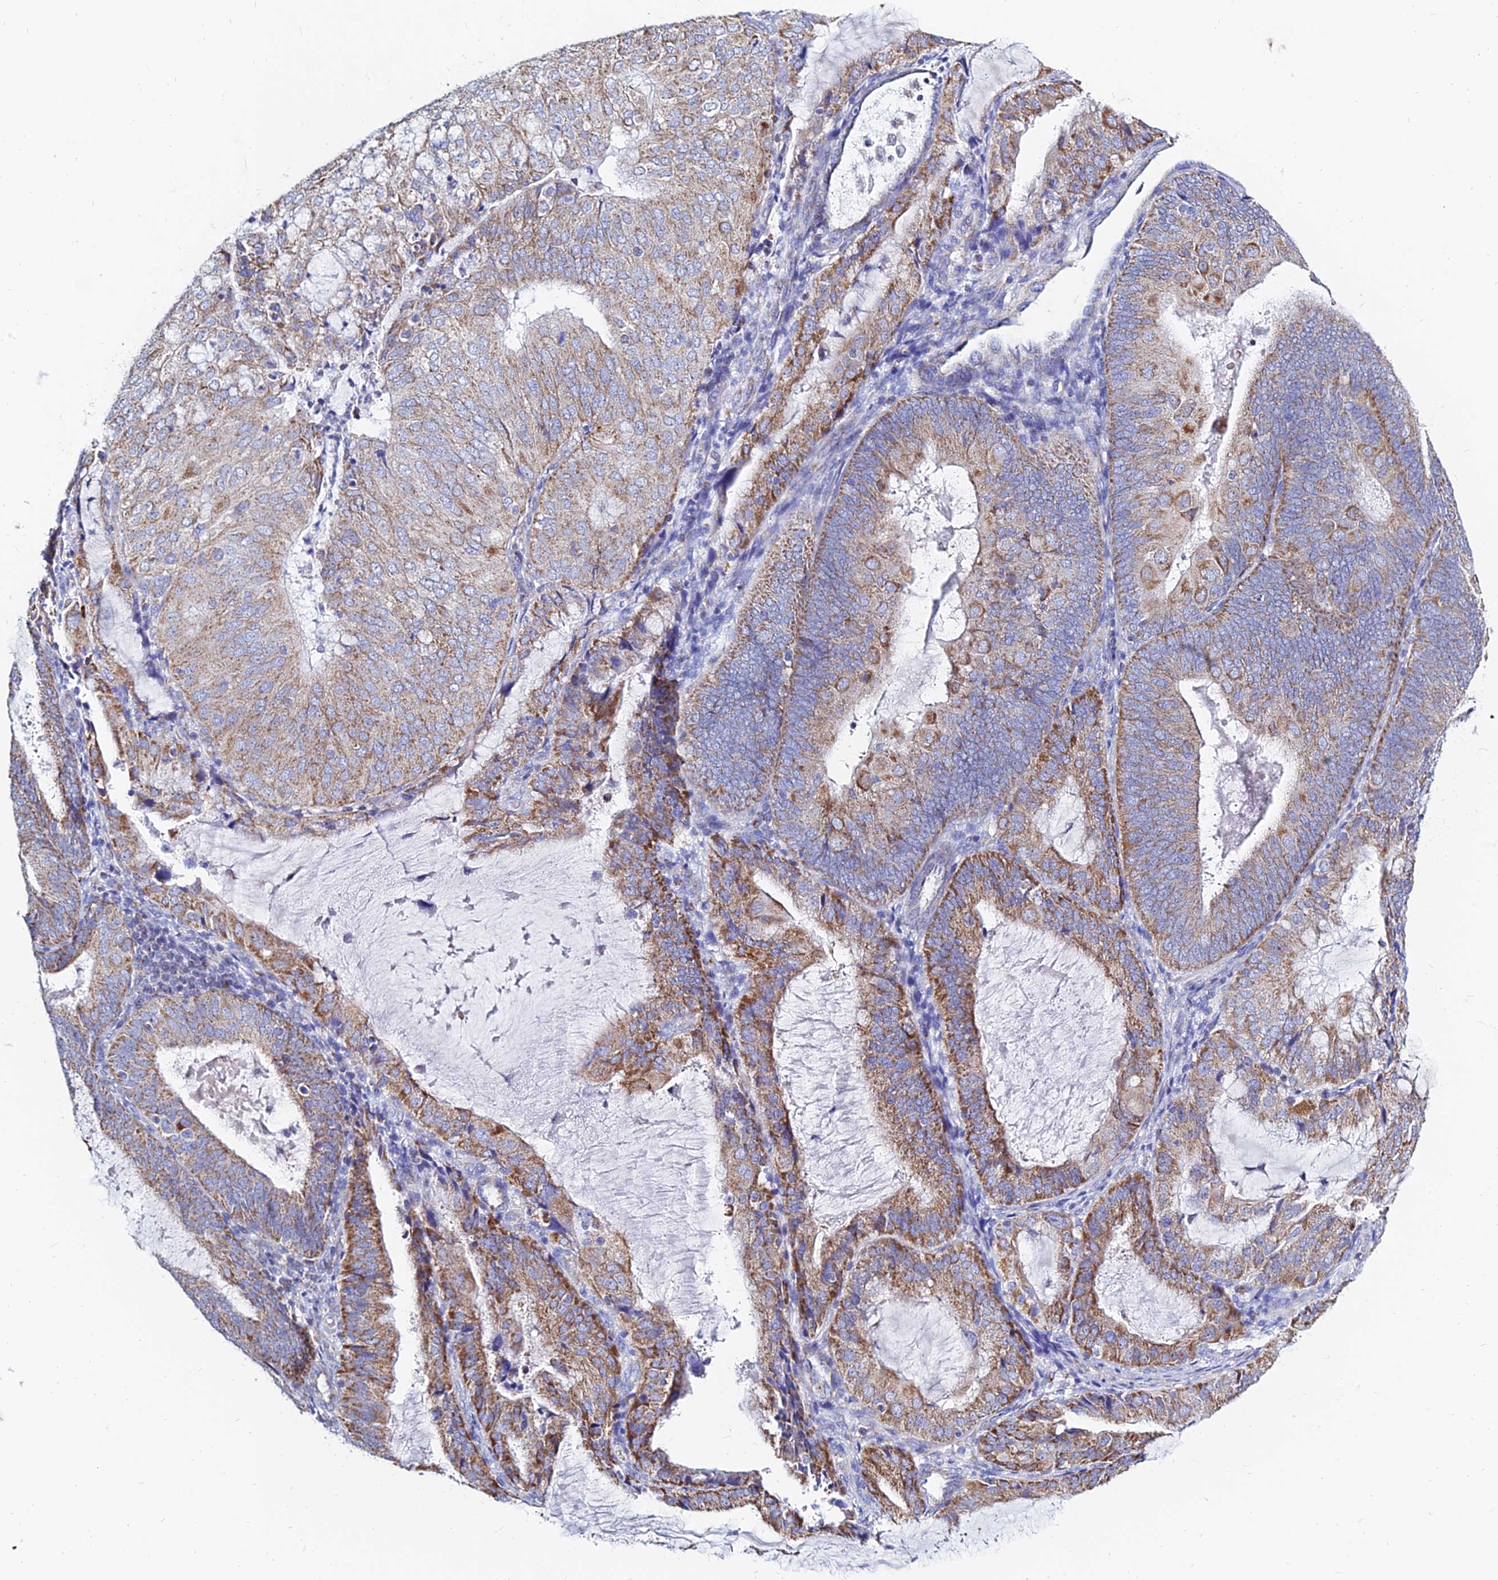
{"staining": {"intensity": "moderate", "quantity": ">75%", "location": "cytoplasmic/membranous"}, "tissue": "endometrial cancer", "cell_type": "Tumor cells", "image_type": "cancer", "snomed": [{"axis": "morphology", "description": "Adenocarcinoma, NOS"}, {"axis": "topography", "description": "Endometrium"}], "caption": "The immunohistochemical stain shows moderate cytoplasmic/membranous expression in tumor cells of endometrial cancer (adenocarcinoma) tissue.", "gene": "MGST1", "patient": {"sex": "female", "age": 81}}